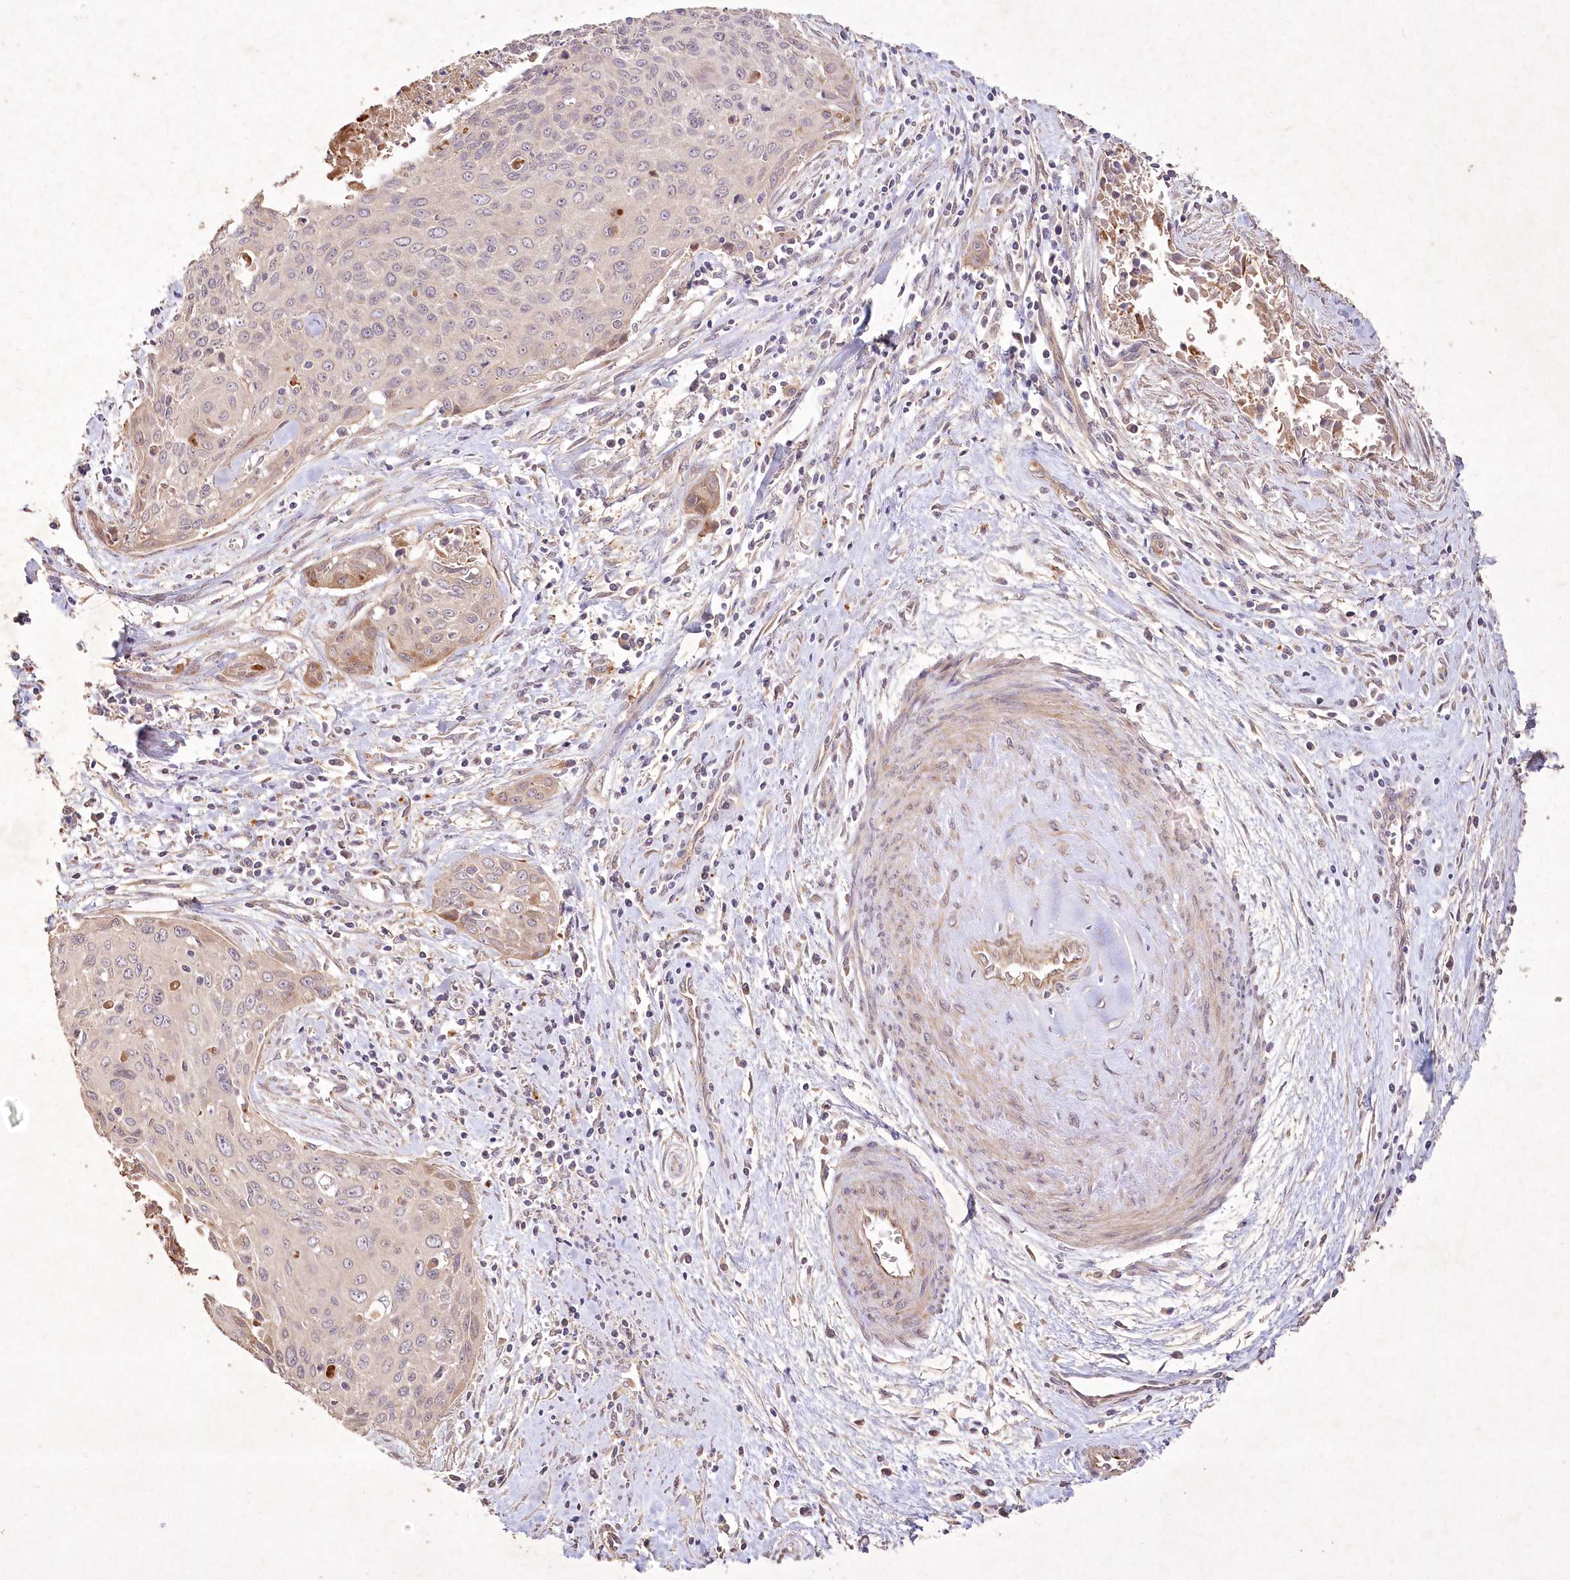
{"staining": {"intensity": "moderate", "quantity": "<25%", "location": "cytoplasmic/membranous"}, "tissue": "cervical cancer", "cell_type": "Tumor cells", "image_type": "cancer", "snomed": [{"axis": "morphology", "description": "Squamous cell carcinoma, NOS"}, {"axis": "topography", "description": "Cervix"}], "caption": "High-power microscopy captured an IHC image of cervical cancer, revealing moderate cytoplasmic/membranous positivity in about <25% of tumor cells.", "gene": "IRAK1BP1", "patient": {"sex": "female", "age": 55}}